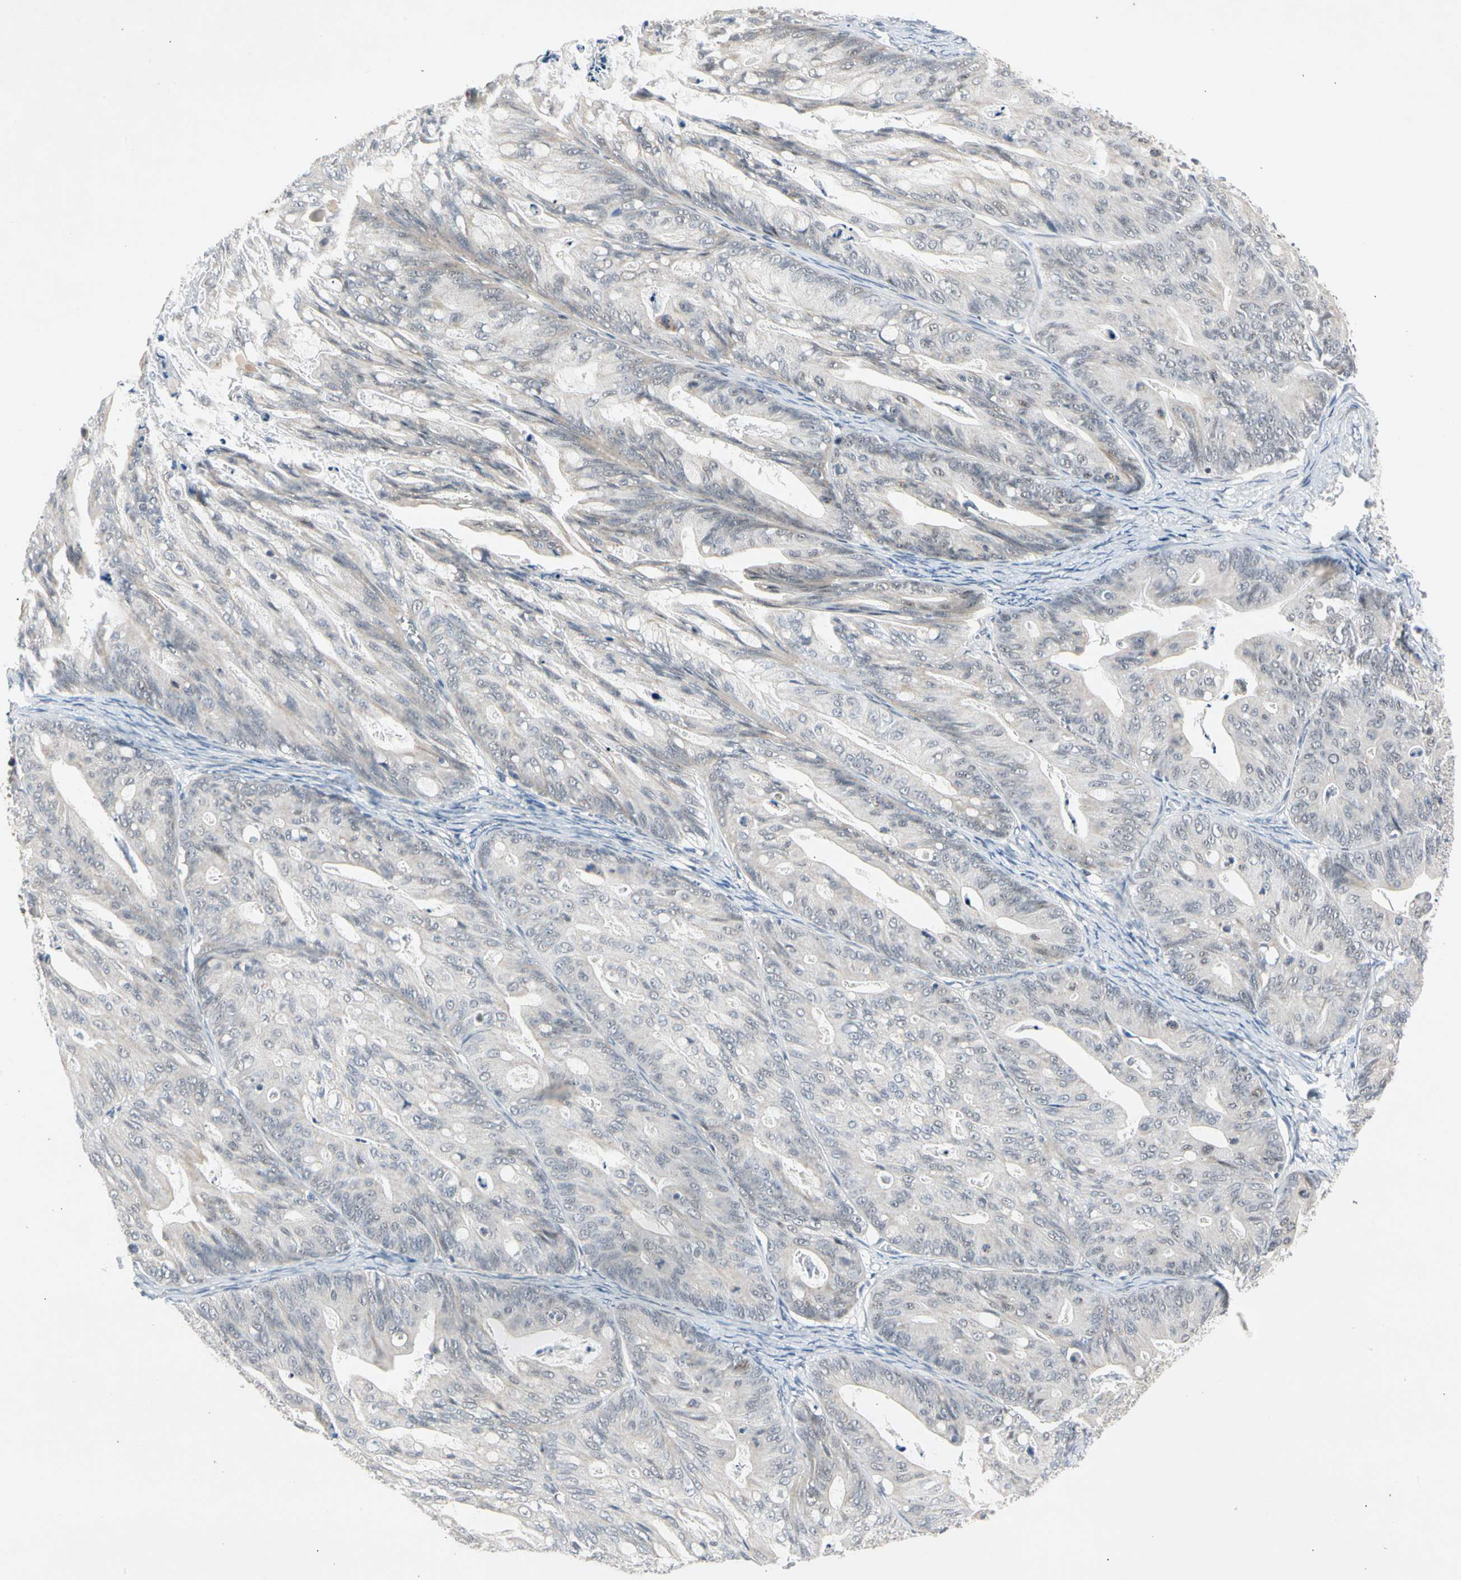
{"staining": {"intensity": "weak", "quantity": "<25%", "location": "cytoplasmic/membranous,nuclear"}, "tissue": "ovarian cancer", "cell_type": "Tumor cells", "image_type": "cancer", "snomed": [{"axis": "morphology", "description": "Cystadenocarcinoma, mucinous, NOS"}, {"axis": "topography", "description": "Ovary"}], "caption": "The photomicrograph reveals no significant positivity in tumor cells of ovarian cancer. (Brightfield microscopy of DAB (3,3'-diaminobenzidine) IHC at high magnification).", "gene": "MARK1", "patient": {"sex": "female", "age": 37}}